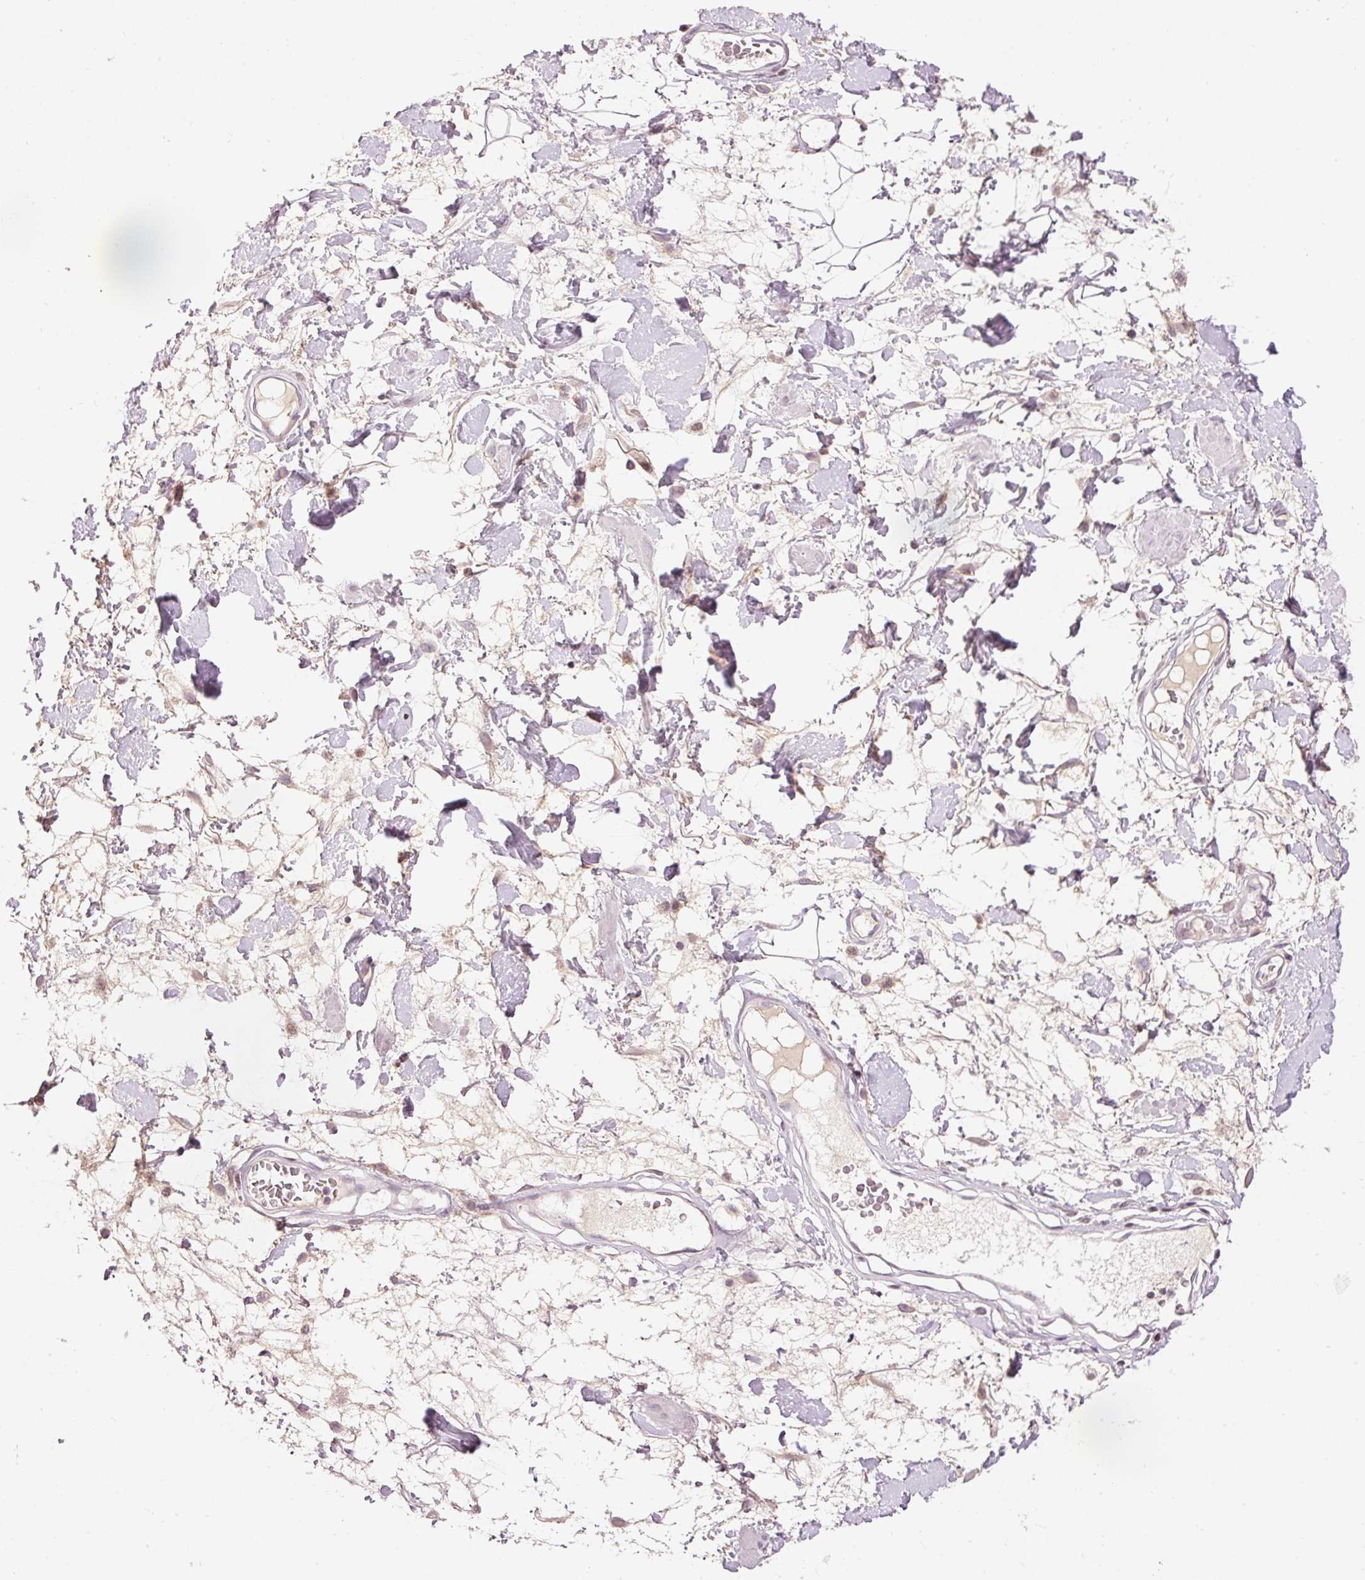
{"staining": {"intensity": "weak", "quantity": "<25%", "location": "cytoplasmic/membranous"}, "tissue": "adipose tissue", "cell_type": "Adipocytes", "image_type": "normal", "snomed": [{"axis": "morphology", "description": "Normal tissue, NOS"}, {"axis": "topography", "description": "Vulva"}, {"axis": "topography", "description": "Peripheral nerve tissue"}], "caption": "This is an immunohistochemistry histopathology image of unremarkable human adipose tissue. There is no positivity in adipocytes.", "gene": "ABHD11", "patient": {"sex": "female", "age": 68}}